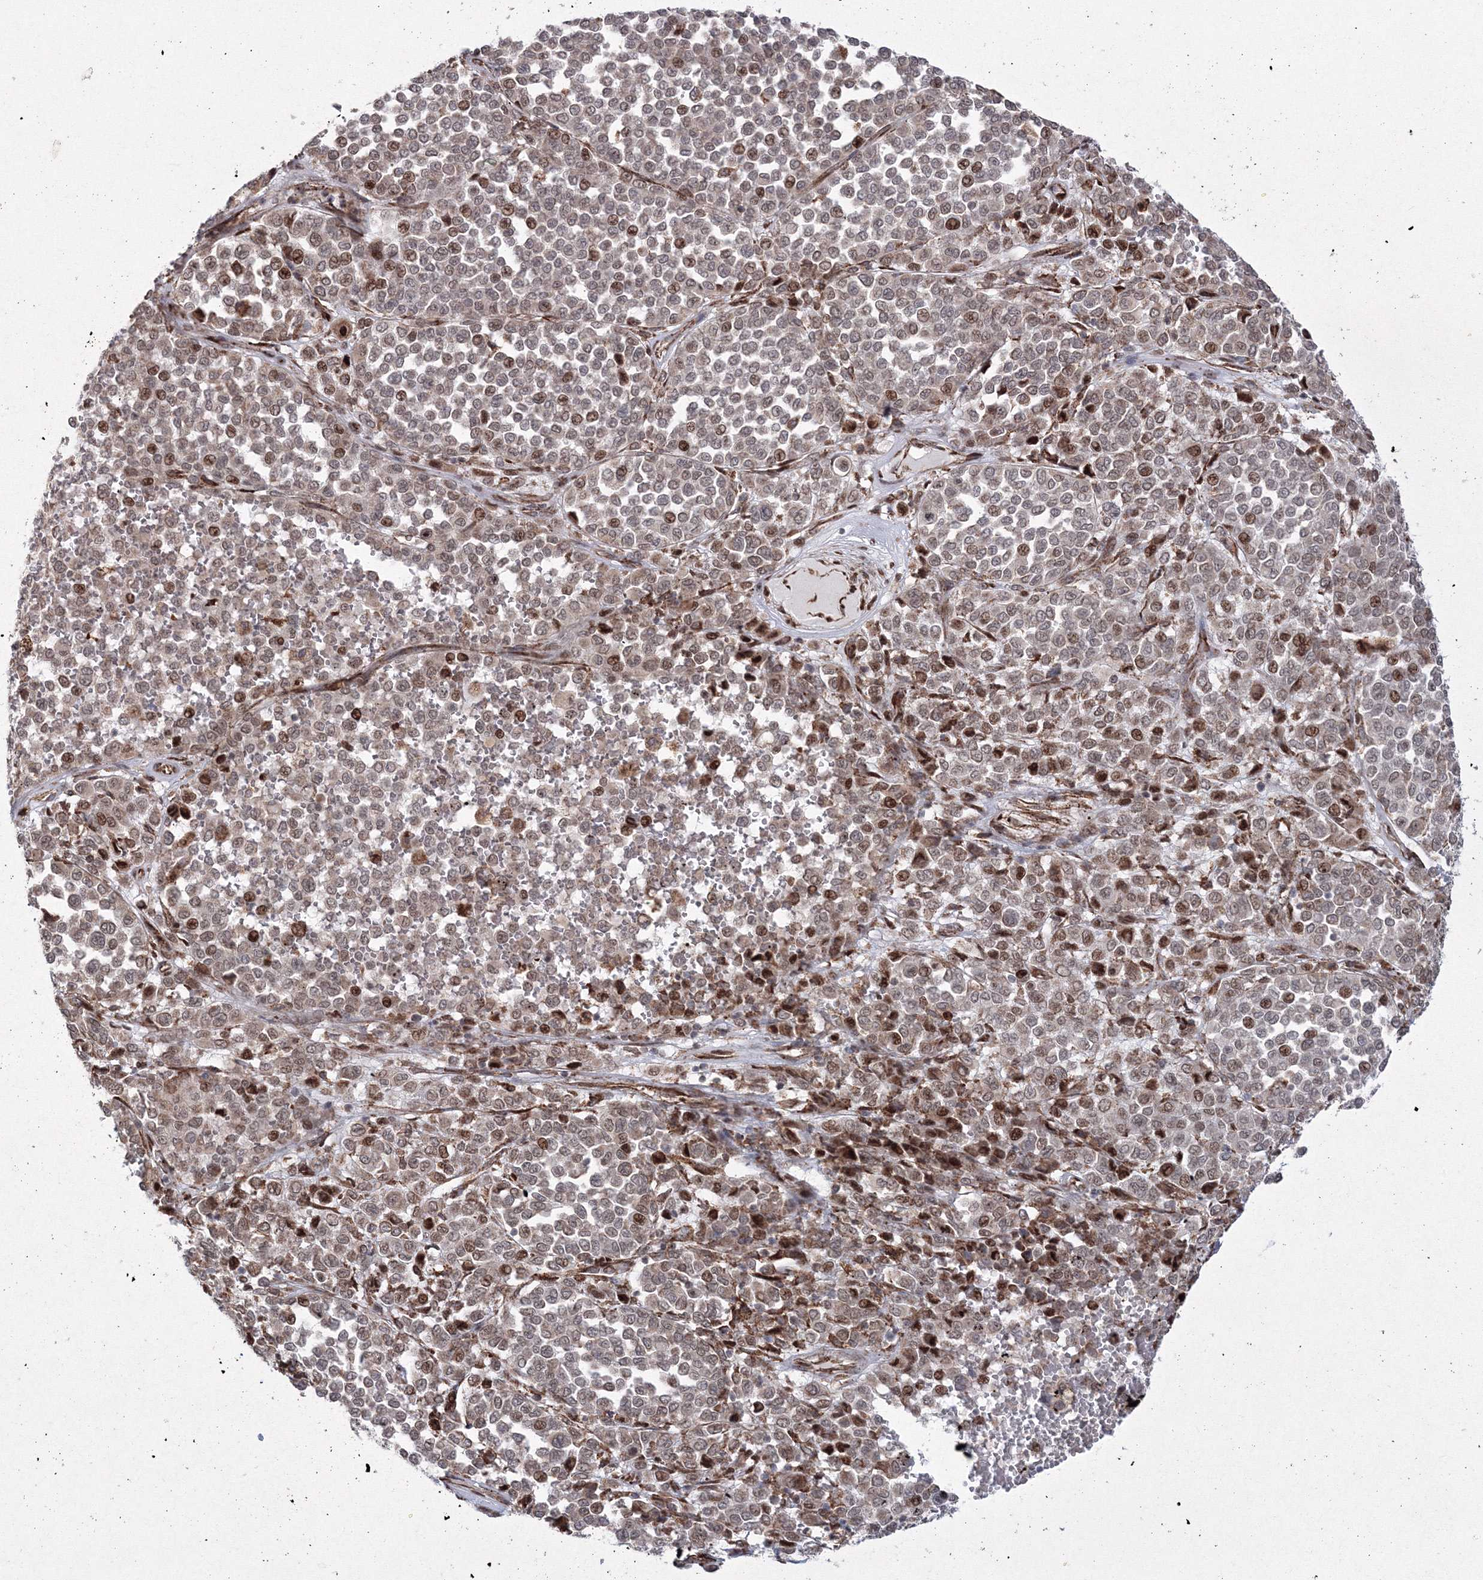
{"staining": {"intensity": "moderate", "quantity": ">75%", "location": "cytoplasmic/membranous,nuclear"}, "tissue": "melanoma", "cell_type": "Tumor cells", "image_type": "cancer", "snomed": [{"axis": "morphology", "description": "Malignant melanoma, Metastatic site"}, {"axis": "topography", "description": "Pancreas"}], "caption": "This is an image of IHC staining of malignant melanoma (metastatic site), which shows moderate expression in the cytoplasmic/membranous and nuclear of tumor cells.", "gene": "EFCAB12", "patient": {"sex": "female", "age": 30}}